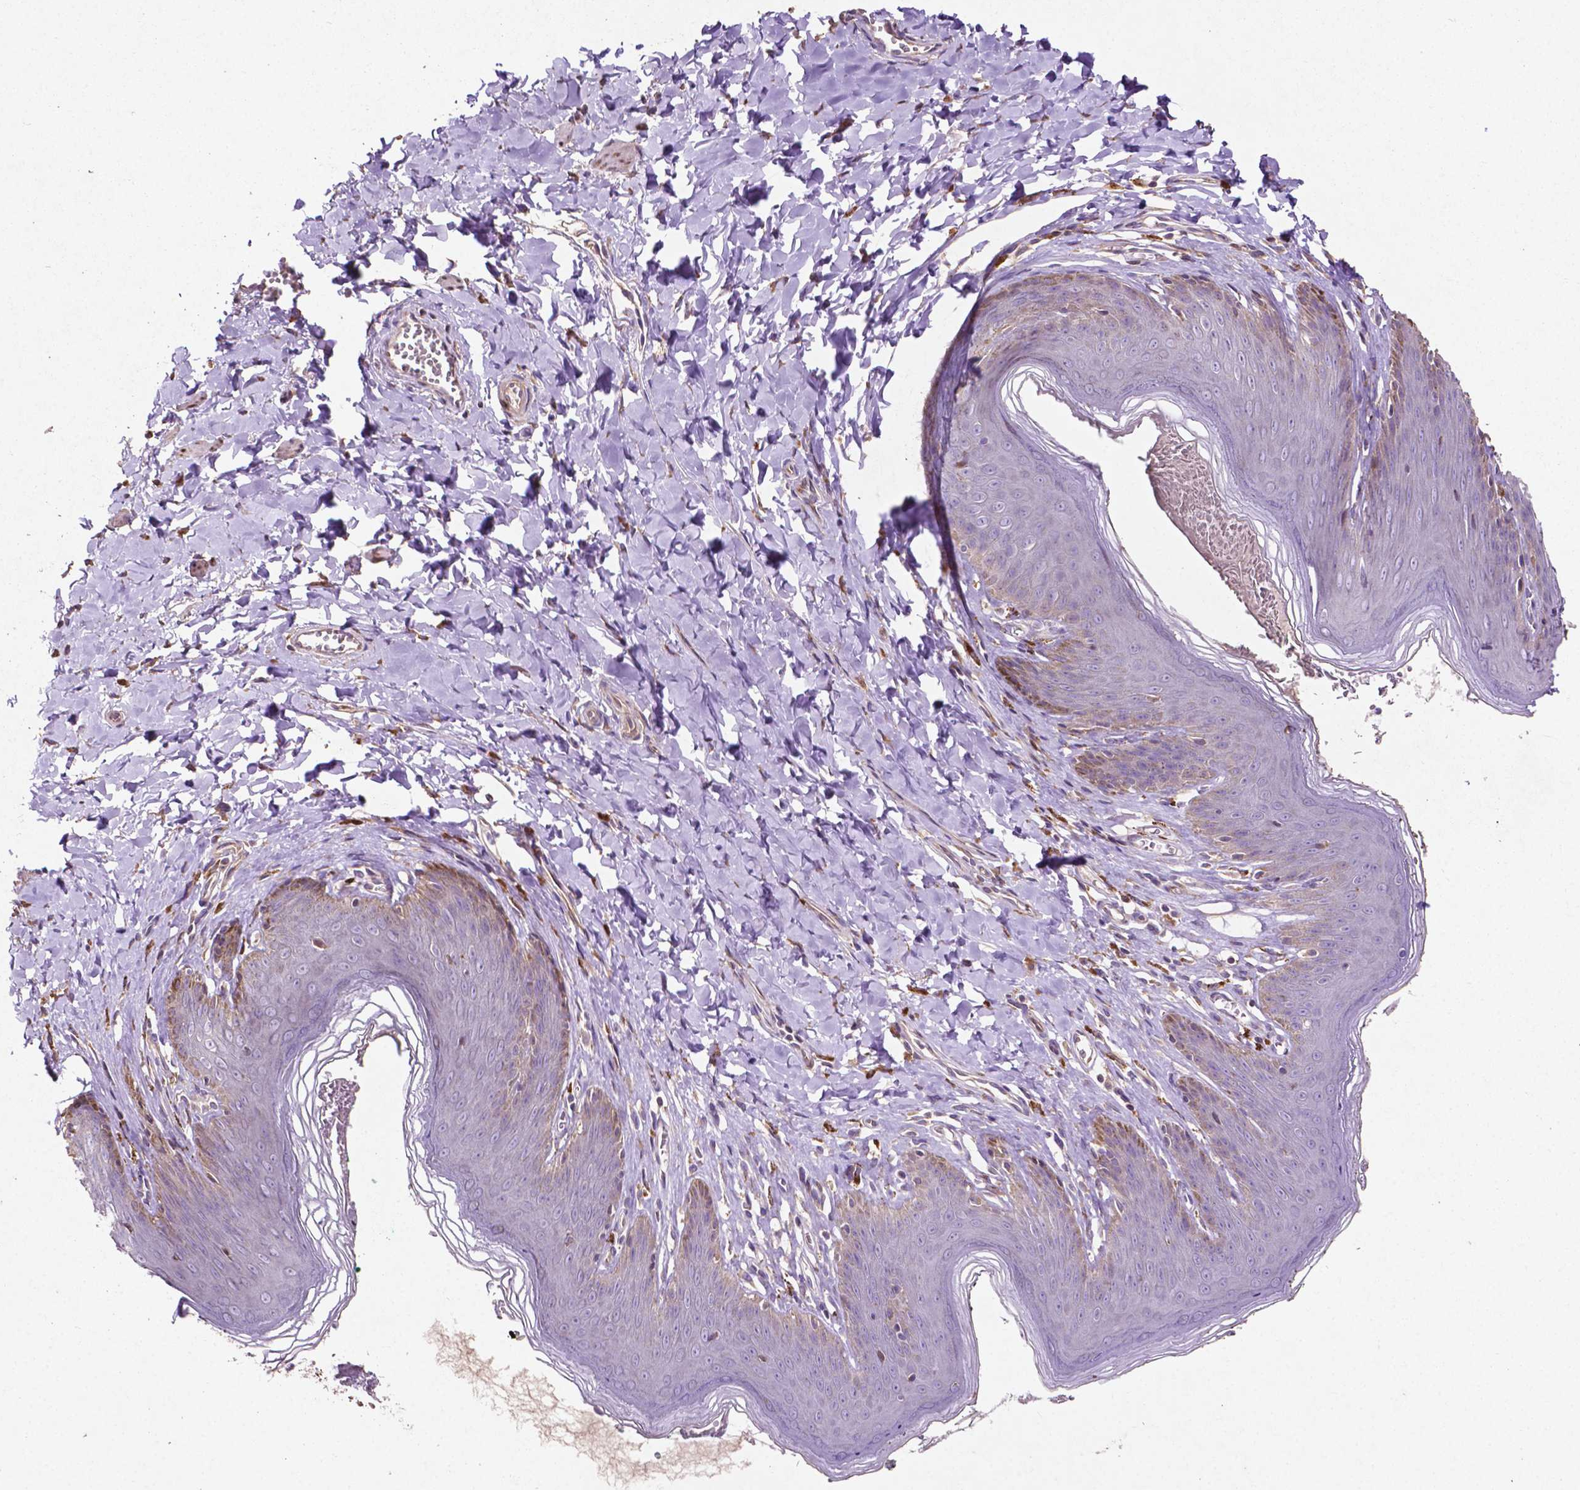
{"staining": {"intensity": "negative", "quantity": "none", "location": "none"}, "tissue": "skin", "cell_type": "Epidermal cells", "image_type": "normal", "snomed": [{"axis": "morphology", "description": "Normal tissue, NOS"}, {"axis": "topography", "description": "Vulva"}, {"axis": "topography", "description": "Peripheral nerve tissue"}], "caption": "Protein analysis of unremarkable skin shows no significant staining in epidermal cells. (DAB (3,3'-diaminobenzidine) IHC, high magnification).", "gene": "MBTPS1", "patient": {"sex": "female", "age": 66}}